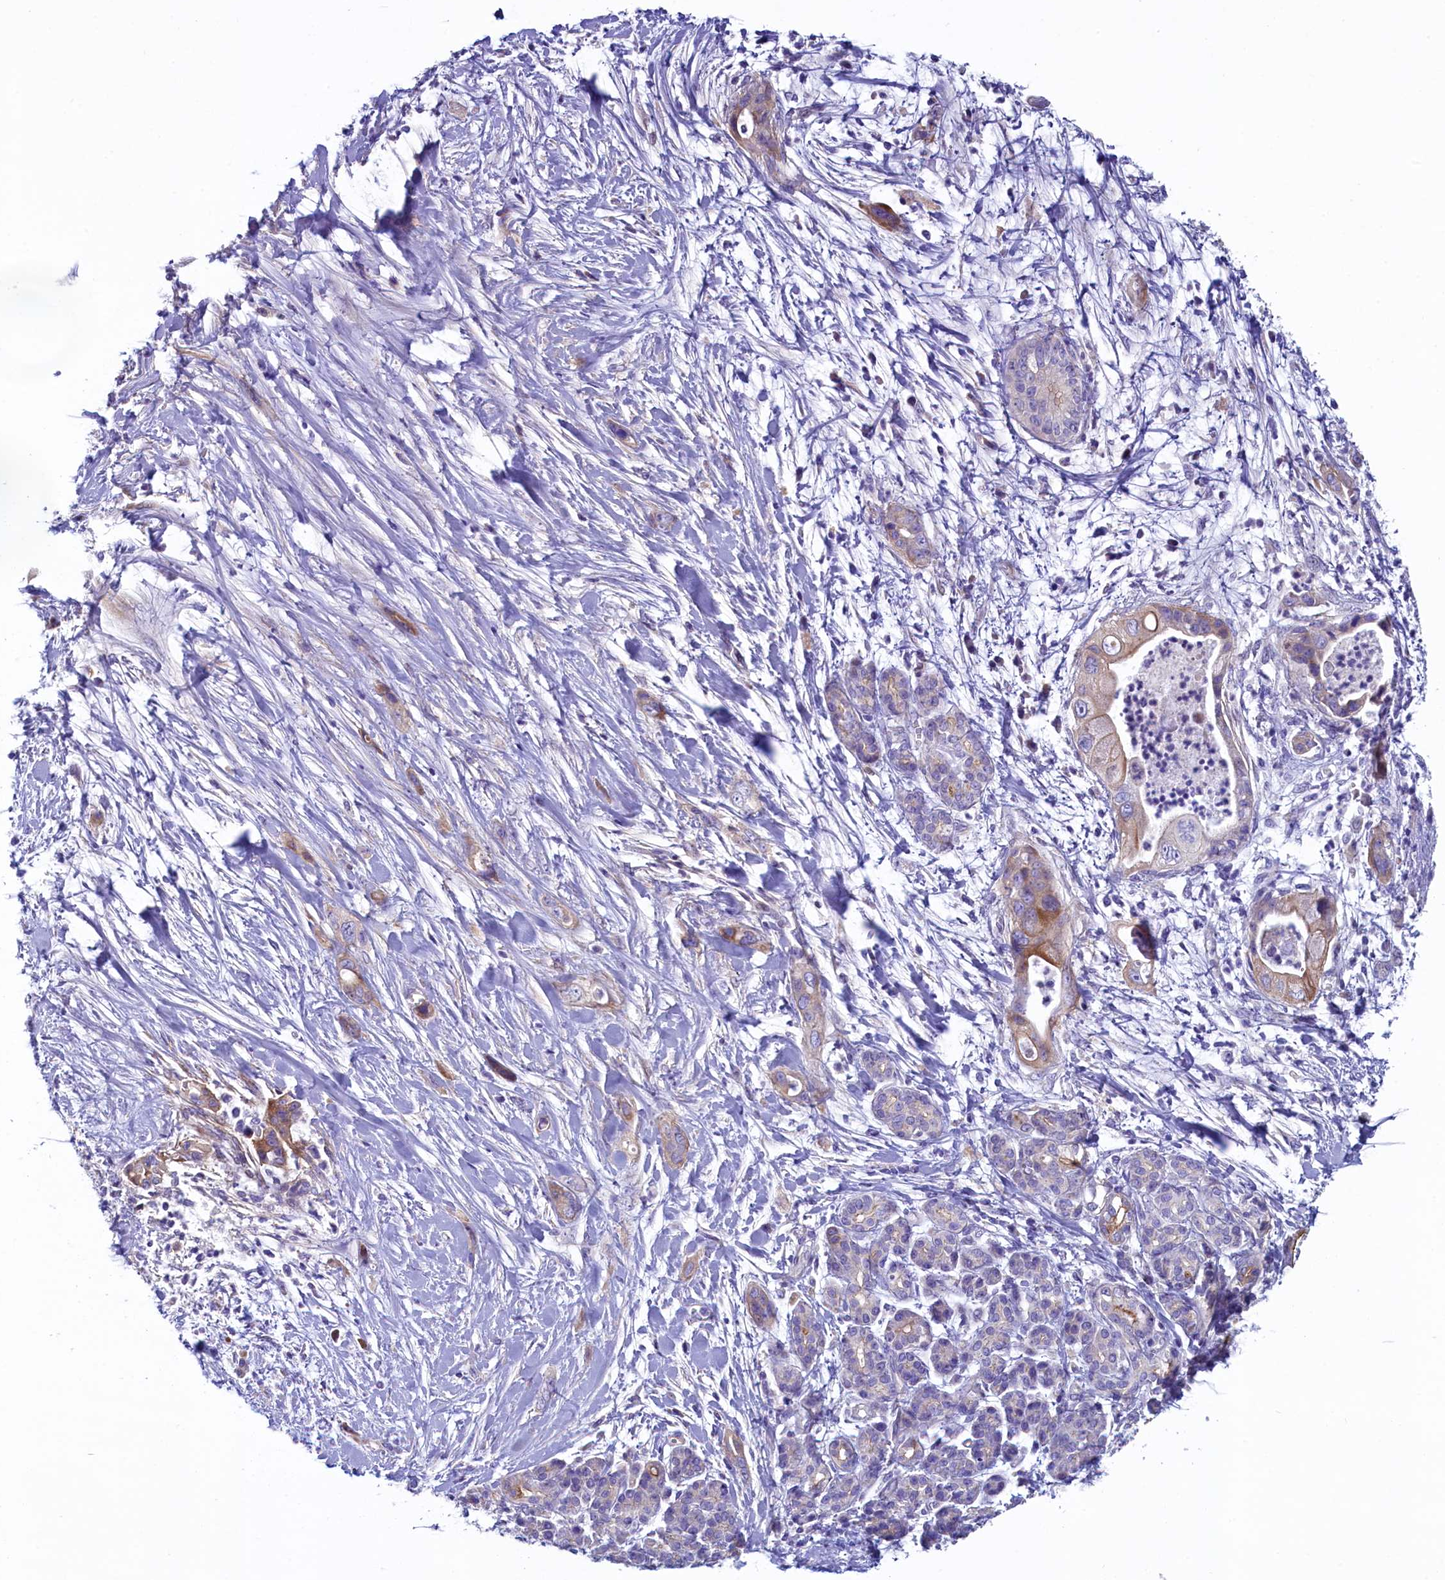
{"staining": {"intensity": "moderate", "quantity": ">75%", "location": "cytoplasmic/membranous"}, "tissue": "pancreatic cancer", "cell_type": "Tumor cells", "image_type": "cancer", "snomed": [{"axis": "morphology", "description": "Adenocarcinoma, NOS"}, {"axis": "topography", "description": "Pancreas"}], "caption": "Pancreatic cancer (adenocarcinoma) stained with a protein marker displays moderate staining in tumor cells.", "gene": "KRBOX5", "patient": {"sex": "male", "age": 59}}